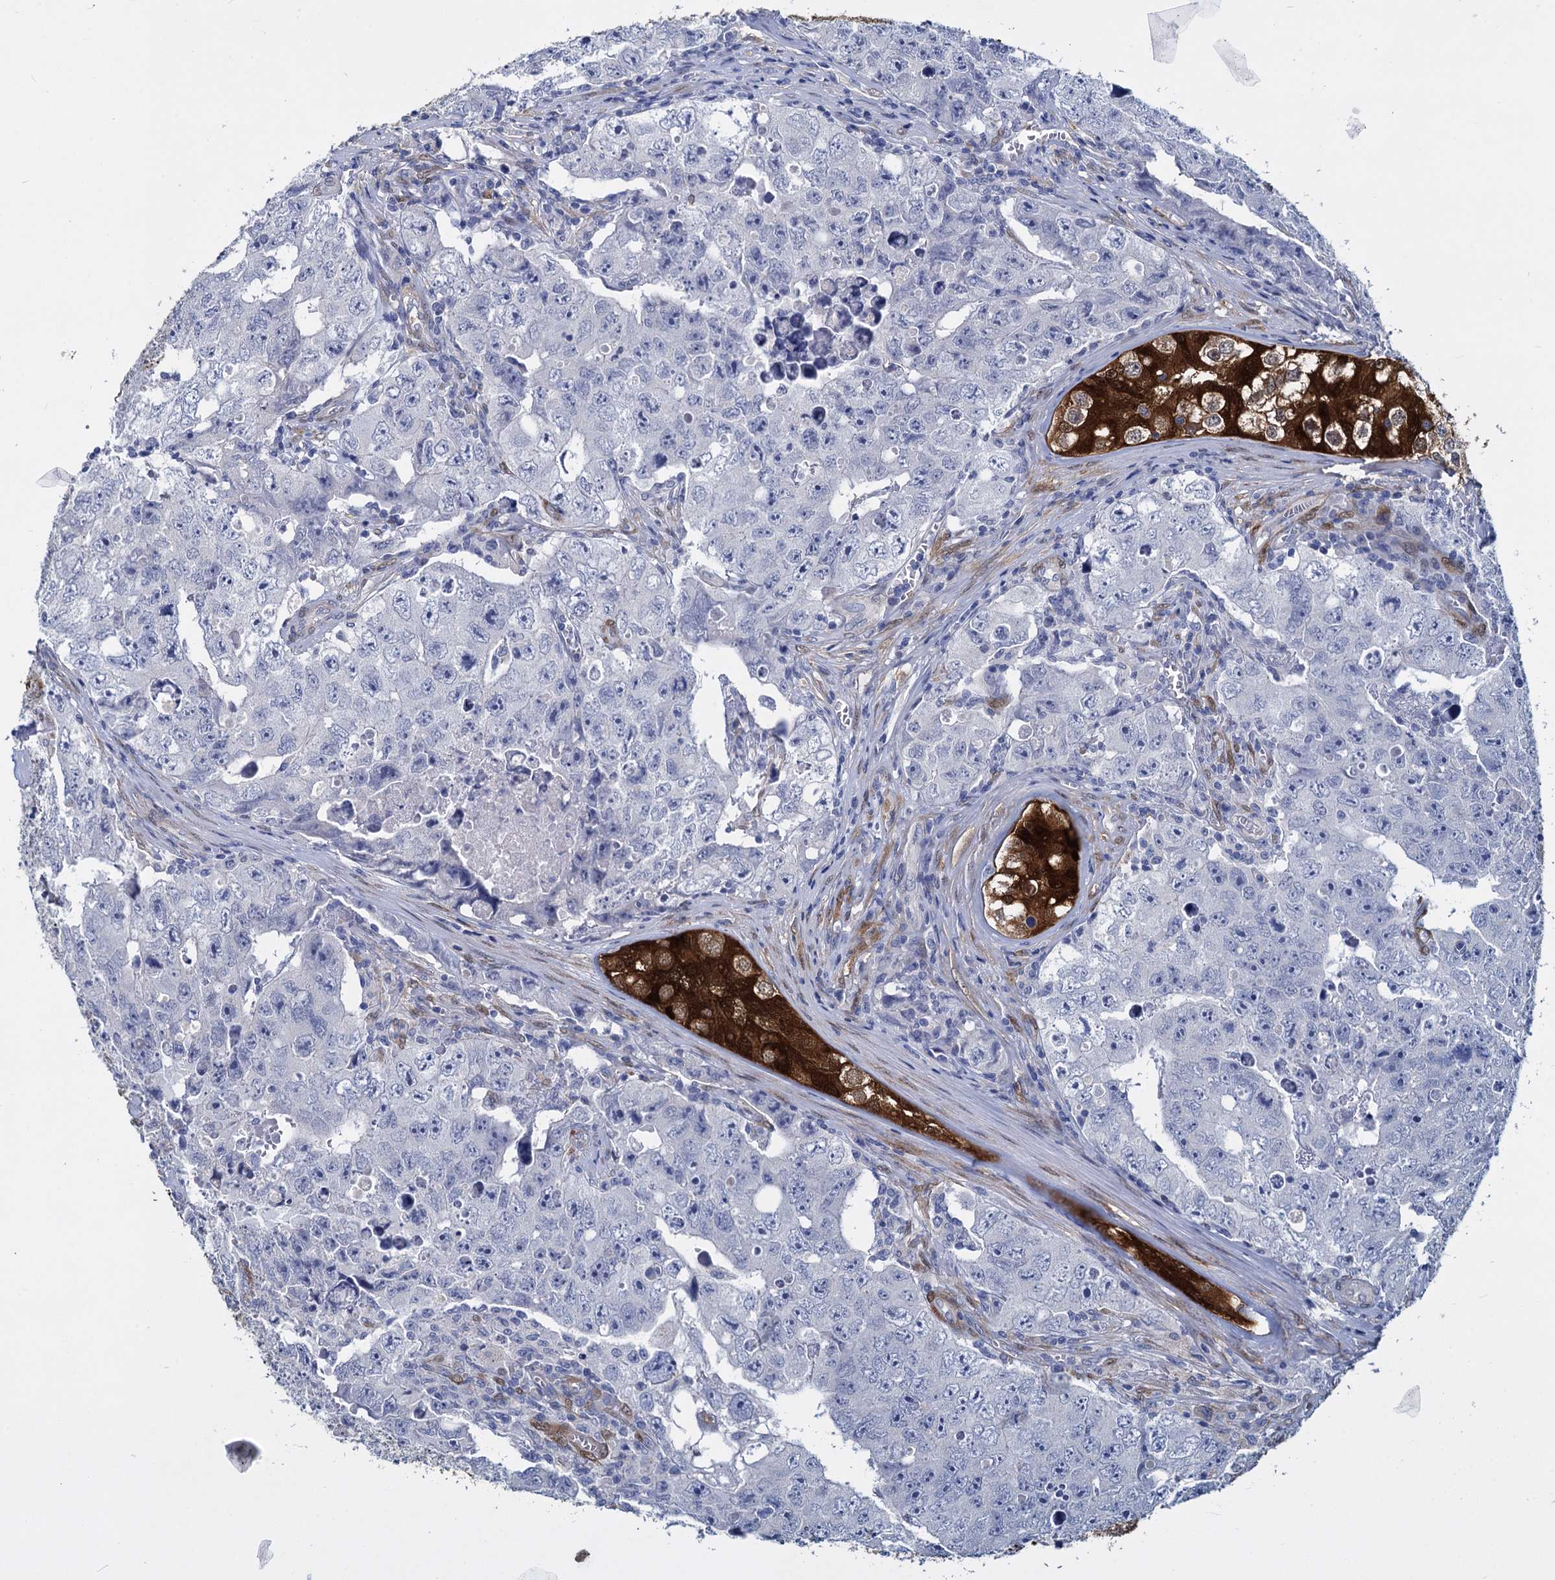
{"staining": {"intensity": "negative", "quantity": "none", "location": "none"}, "tissue": "testis cancer", "cell_type": "Tumor cells", "image_type": "cancer", "snomed": [{"axis": "morphology", "description": "Carcinoma, Embryonal, NOS"}, {"axis": "topography", "description": "Testis"}], "caption": "Photomicrograph shows no significant protein expression in tumor cells of embryonal carcinoma (testis). The staining is performed using DAB brown chromogen with nuclei counter-stained in using hematoxylin.", "gene": "GSTM3", "patient": {"sex": "male", "age": 17}}